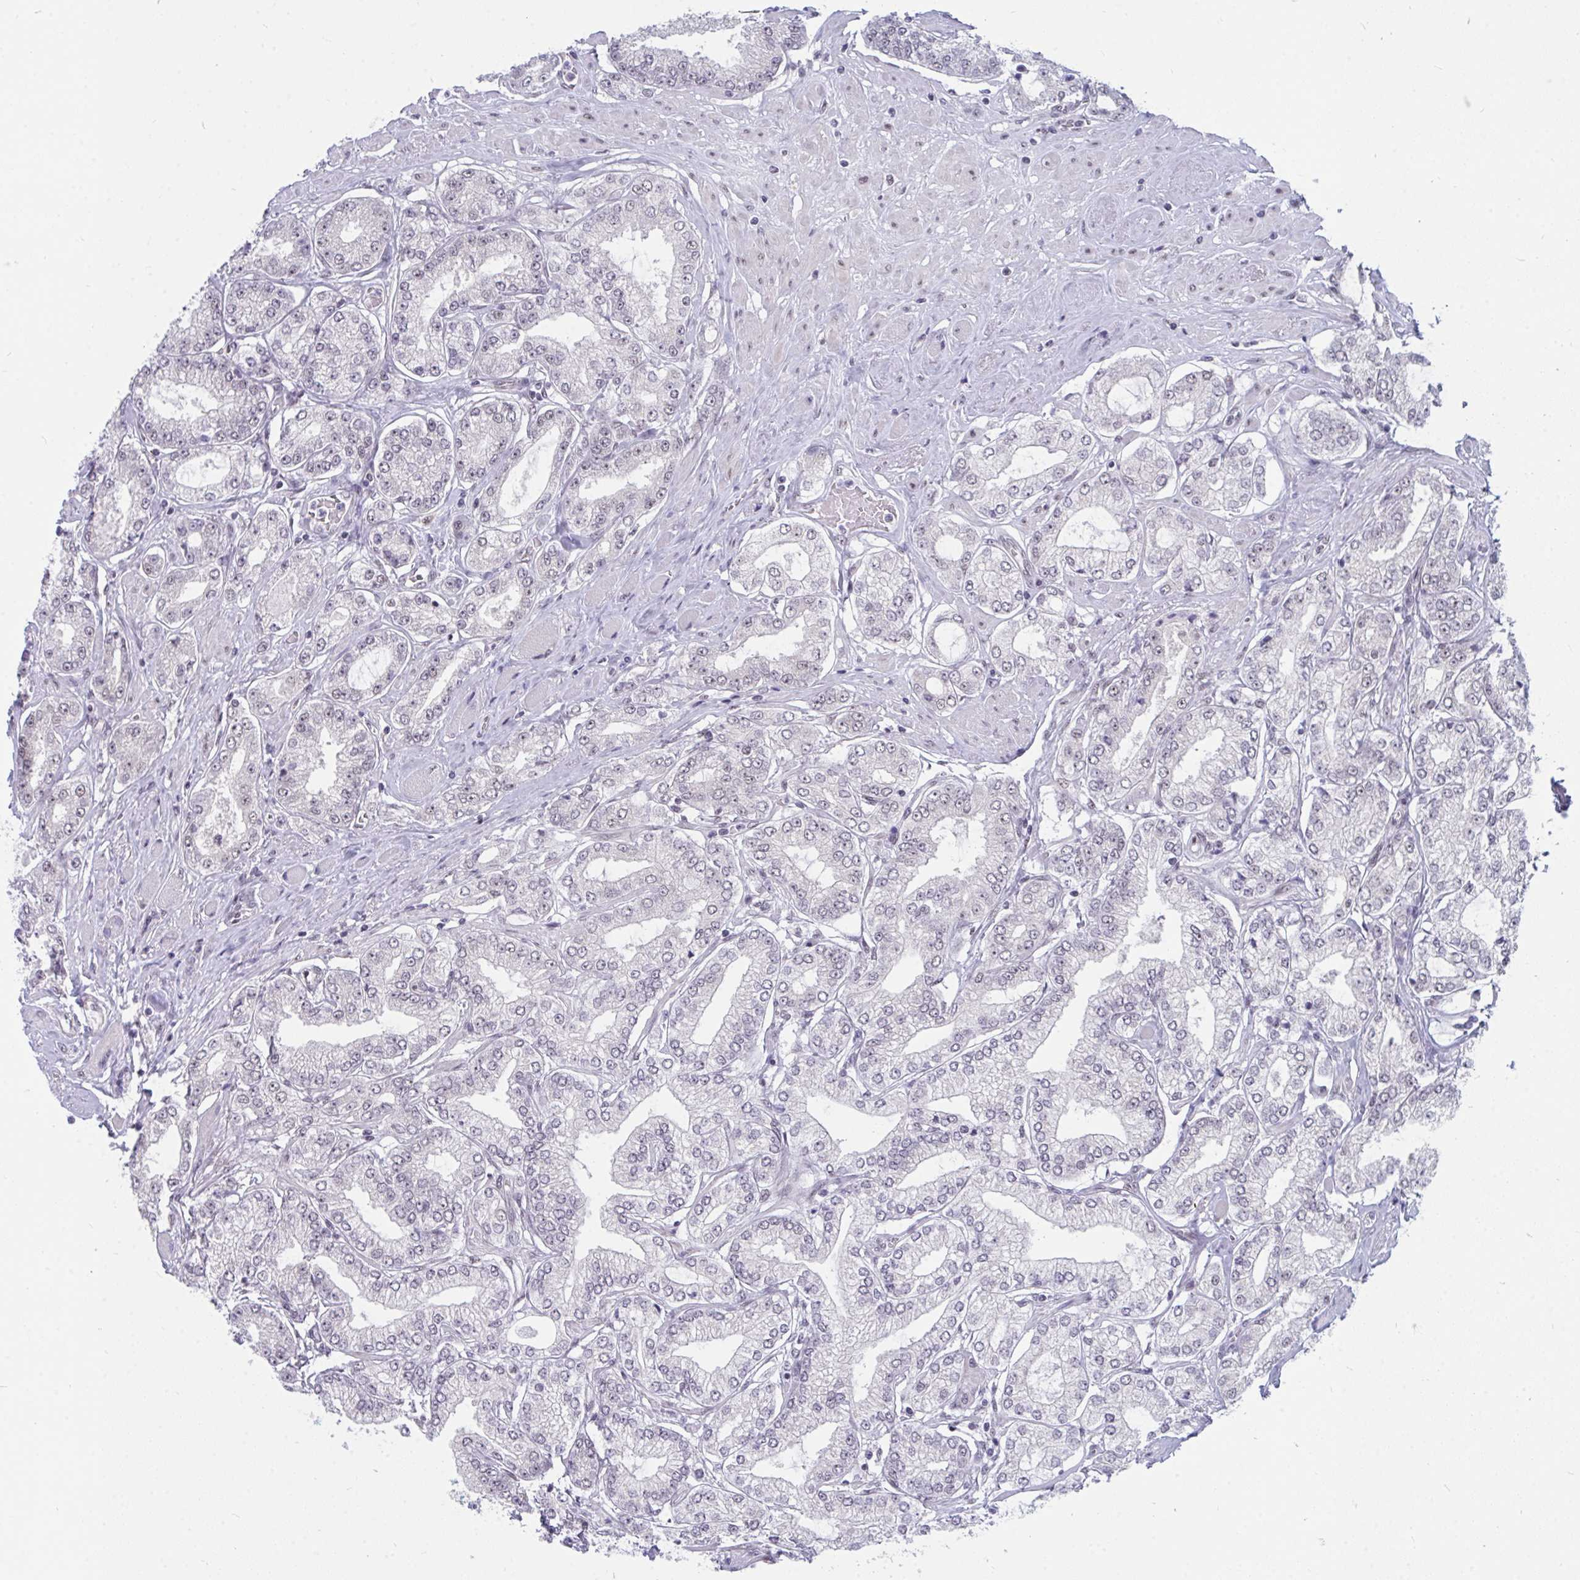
{"staining": {"intensity": "negative", "quantity": "none", "location": "none"}, "tissue": "prostate cancer", "cell_type": "Tumor cells", "image_type": "cancer", "snomed": [{"axis": "morphology", "description": "Adenocarcinoma, High grade"}, {"axis": "topography", "description": "Prostate"}], "caption": "Prostate cancer (high-grade adenocarcinoma) was stained to show a protein in brown. There is no significant staining in tumor cells. Nuclei are stained in blue.", "gene": "PRR14", "patient": {"sex": "male", "age": 68}}